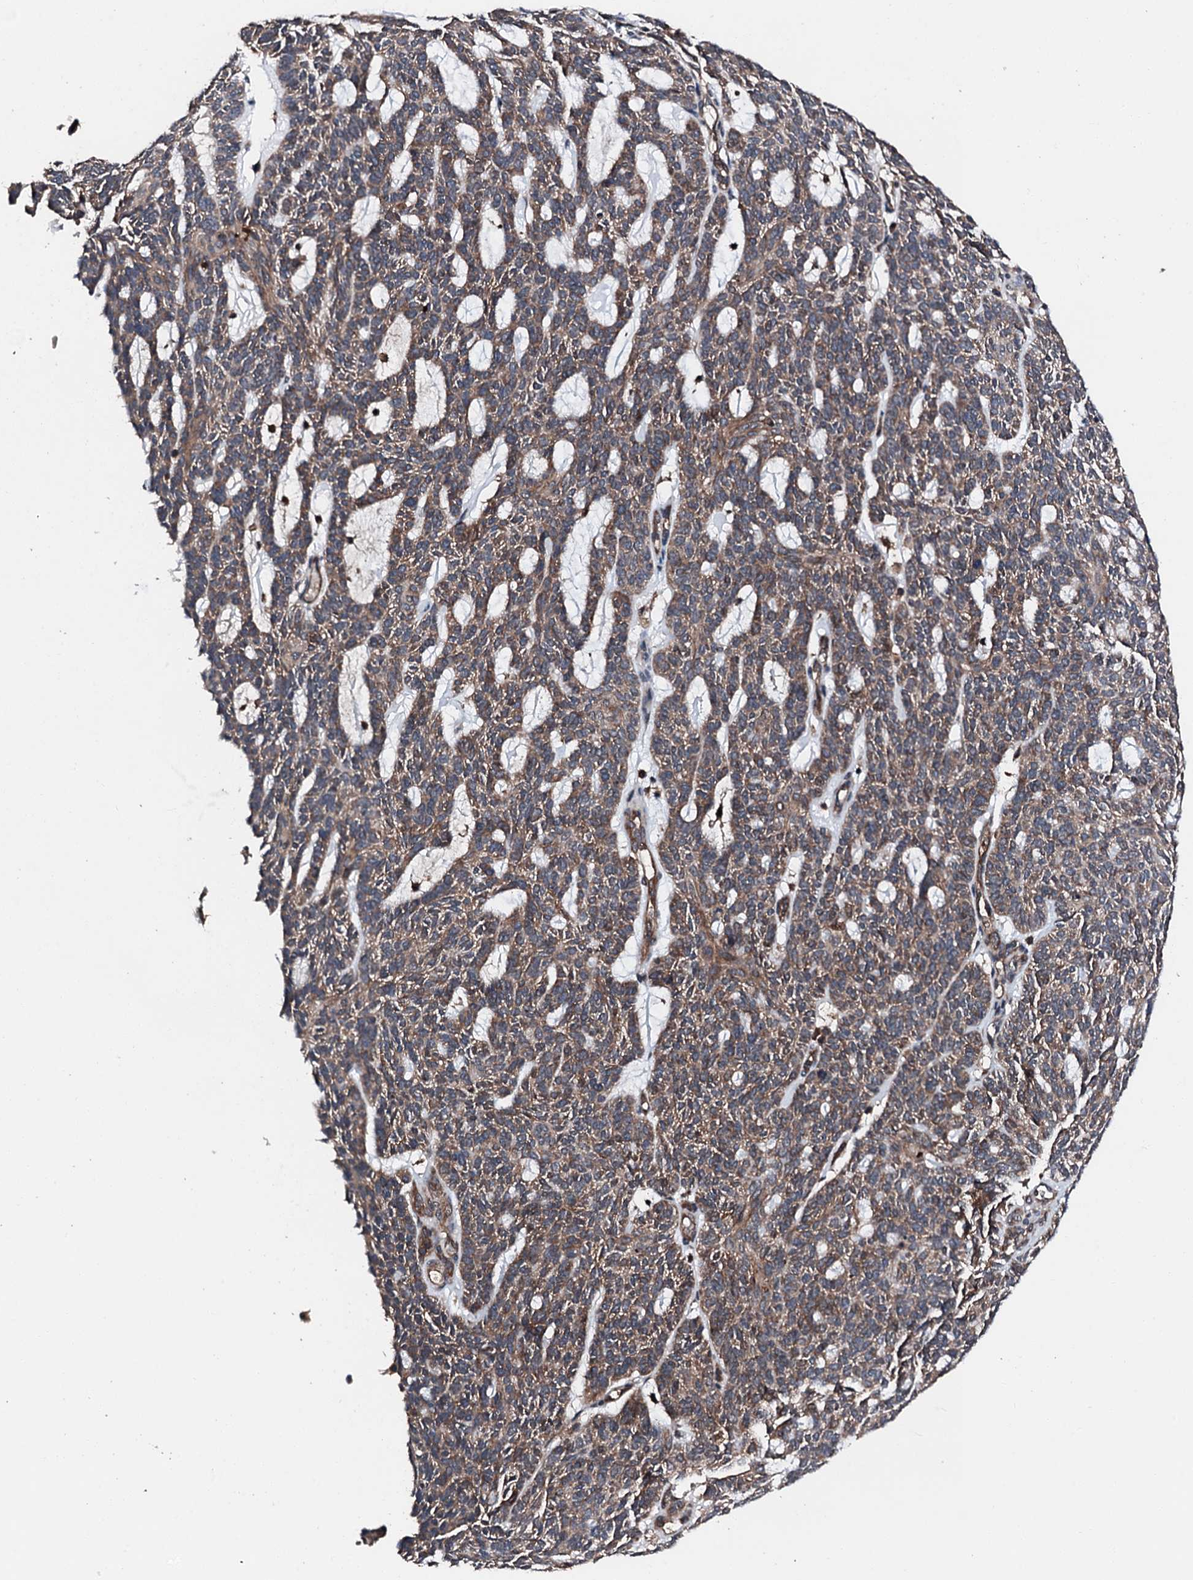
{"staining": {"intensity": "moderate", "quantity": "25%-75%", "location": "cytoplasmic/membranous"}, "tissue": "skin cancer", "cell_type": "Tumor cells", "image_type": "cancer", "snomed": [{"axis": "morphology", "description": "Squamous cell carcinoma, NOS"}, {"axis": "topography", "description": "Skin"}], "caption": "This image exhibits IHC staining of squamous cell carcinoma (skin), with medium moderate cytoplasmic/membranous expression in about 25%-75% of tumor cells.", "gene": "FGD4", "patient": {"sex": "female", "age": 90}}